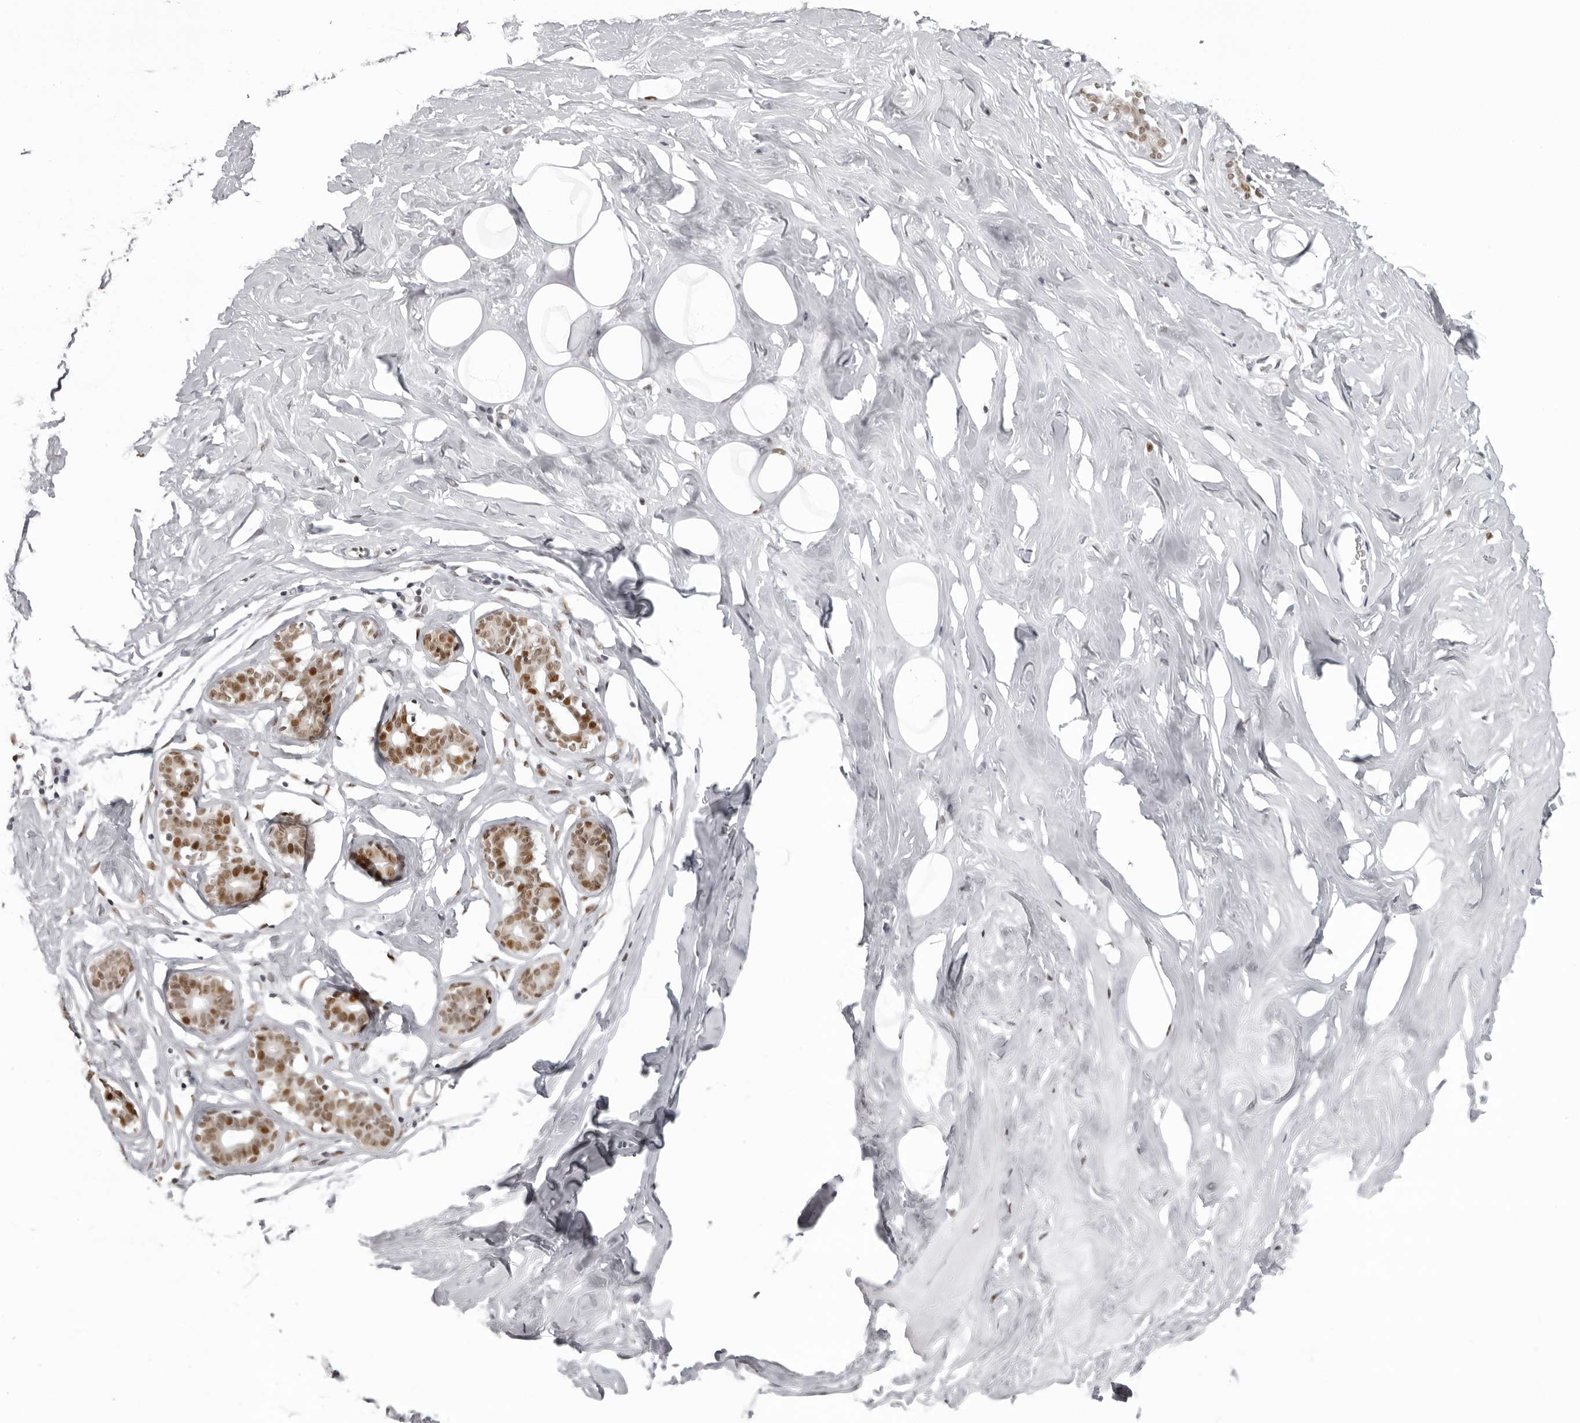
{"staining": {"intensity": "weak", "quantity": "<25%", "location": "nuclear"}, "tissue": "adipose tissue", "cell_type": "Adipocytes", "image_type": "normal", "snomed": [{"axis": "morphology", "description": "Normal tissue, NOS"}, {"axis": "morphology", "description": "Fibrosis, NOS"}, {"axis": "topography", "description": "Breast"}, {"axis": "topography", "description": "Adipose tissue"}], "caption": "A histopathology image of human adipose tissue is negative for staining in adipocytes.", "gene": "HEXIM2", "patient": {"sex": "female", "age": 39}}